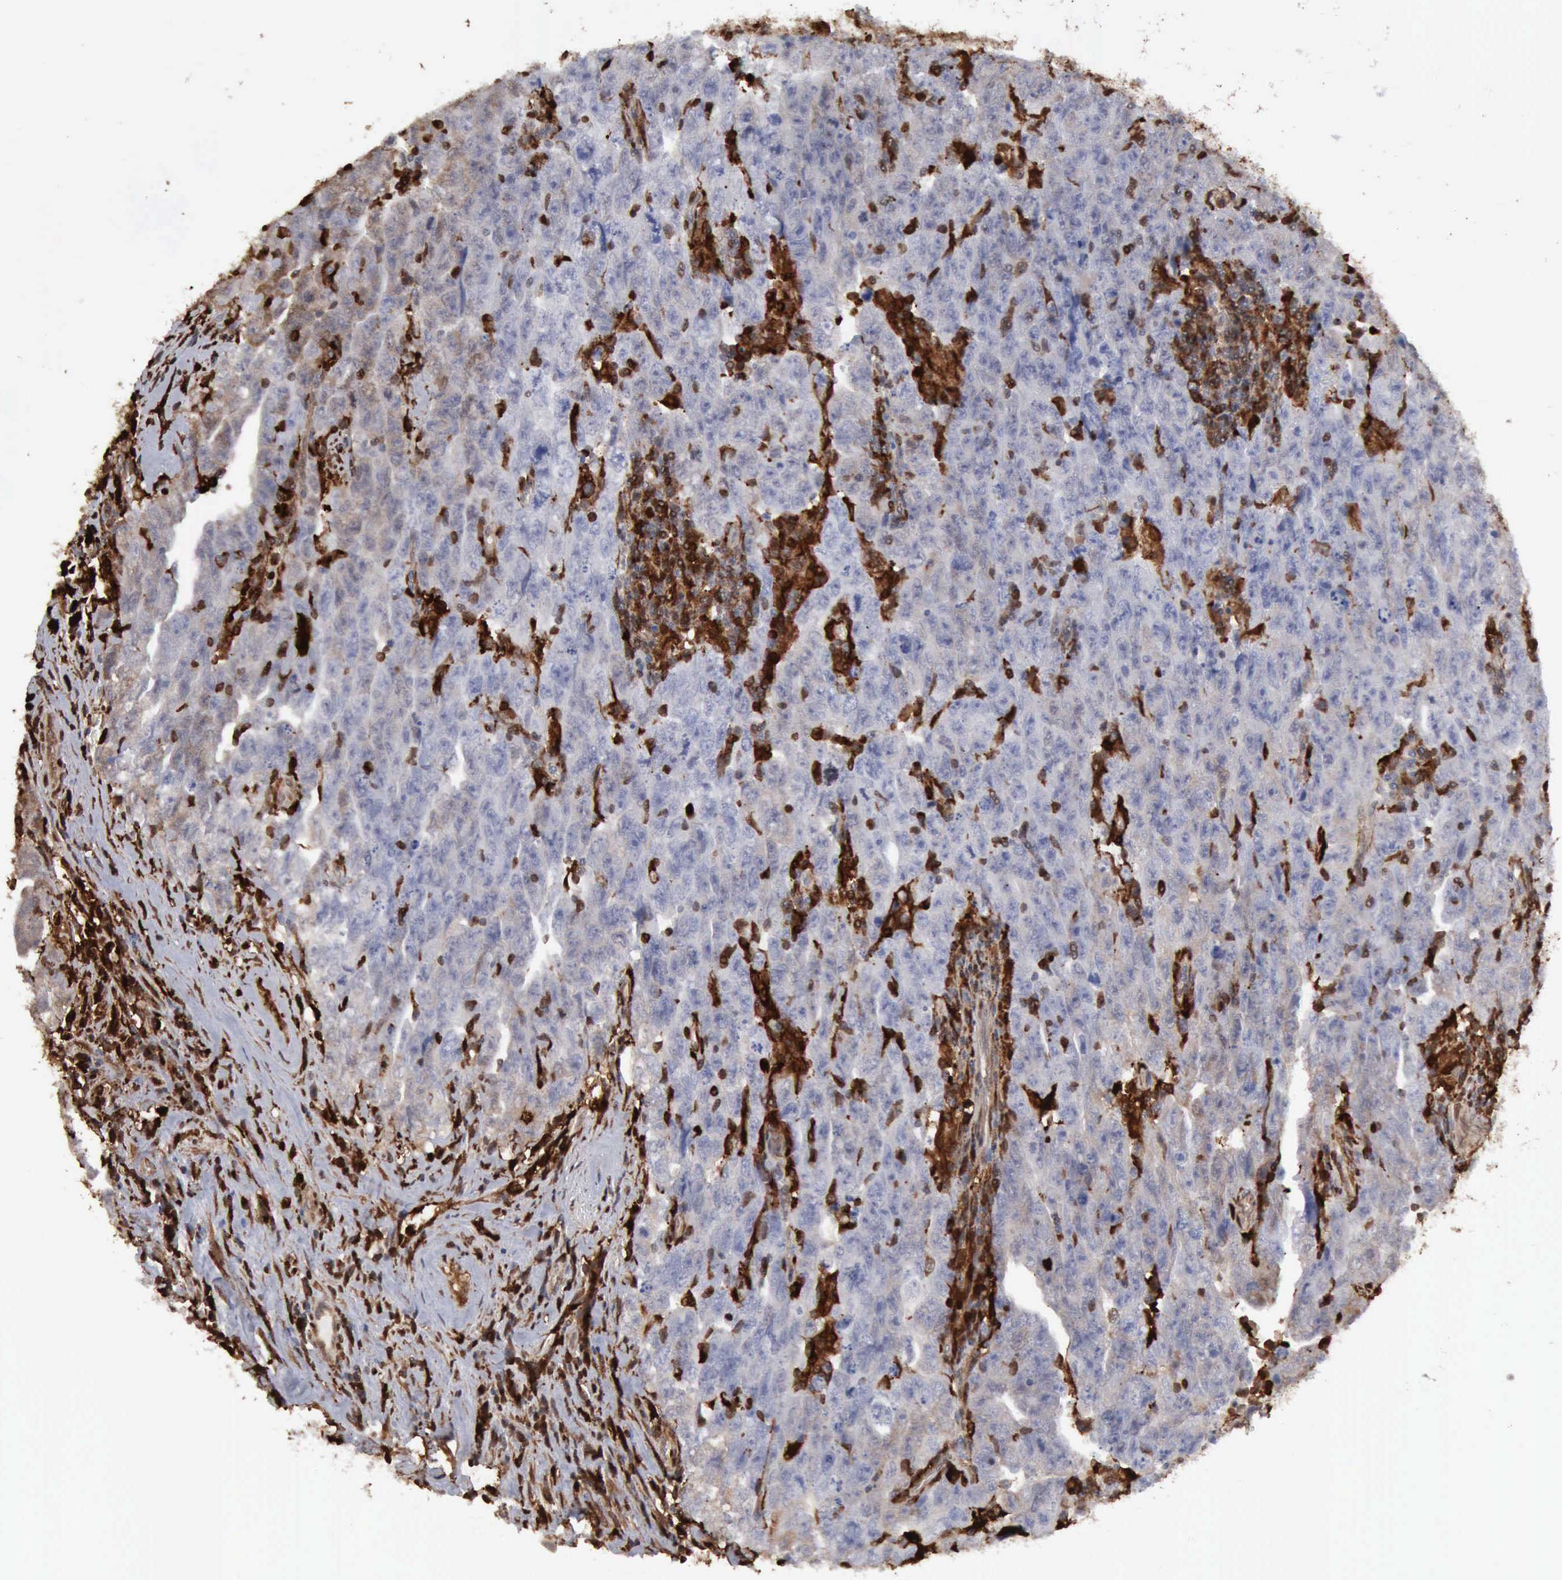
{"staining": {"intensity": "negative", "quantity": "none", "location": "none"}, "tissue": "testis cancer", "cell_type": "Tumor cells", "image_type": "cancer", "snomed": [{"axis": "morphology", "description": "Carcinoma, Embryonal, NOS"}, {"axis": "topography", "description": "Testis"}], "caption": "Immunohistochemistry of testis embryonal carcinoma displays no staining in tumor cells.", "gene": "STAT1", "patient": {"sex": "male", "age": 28}}